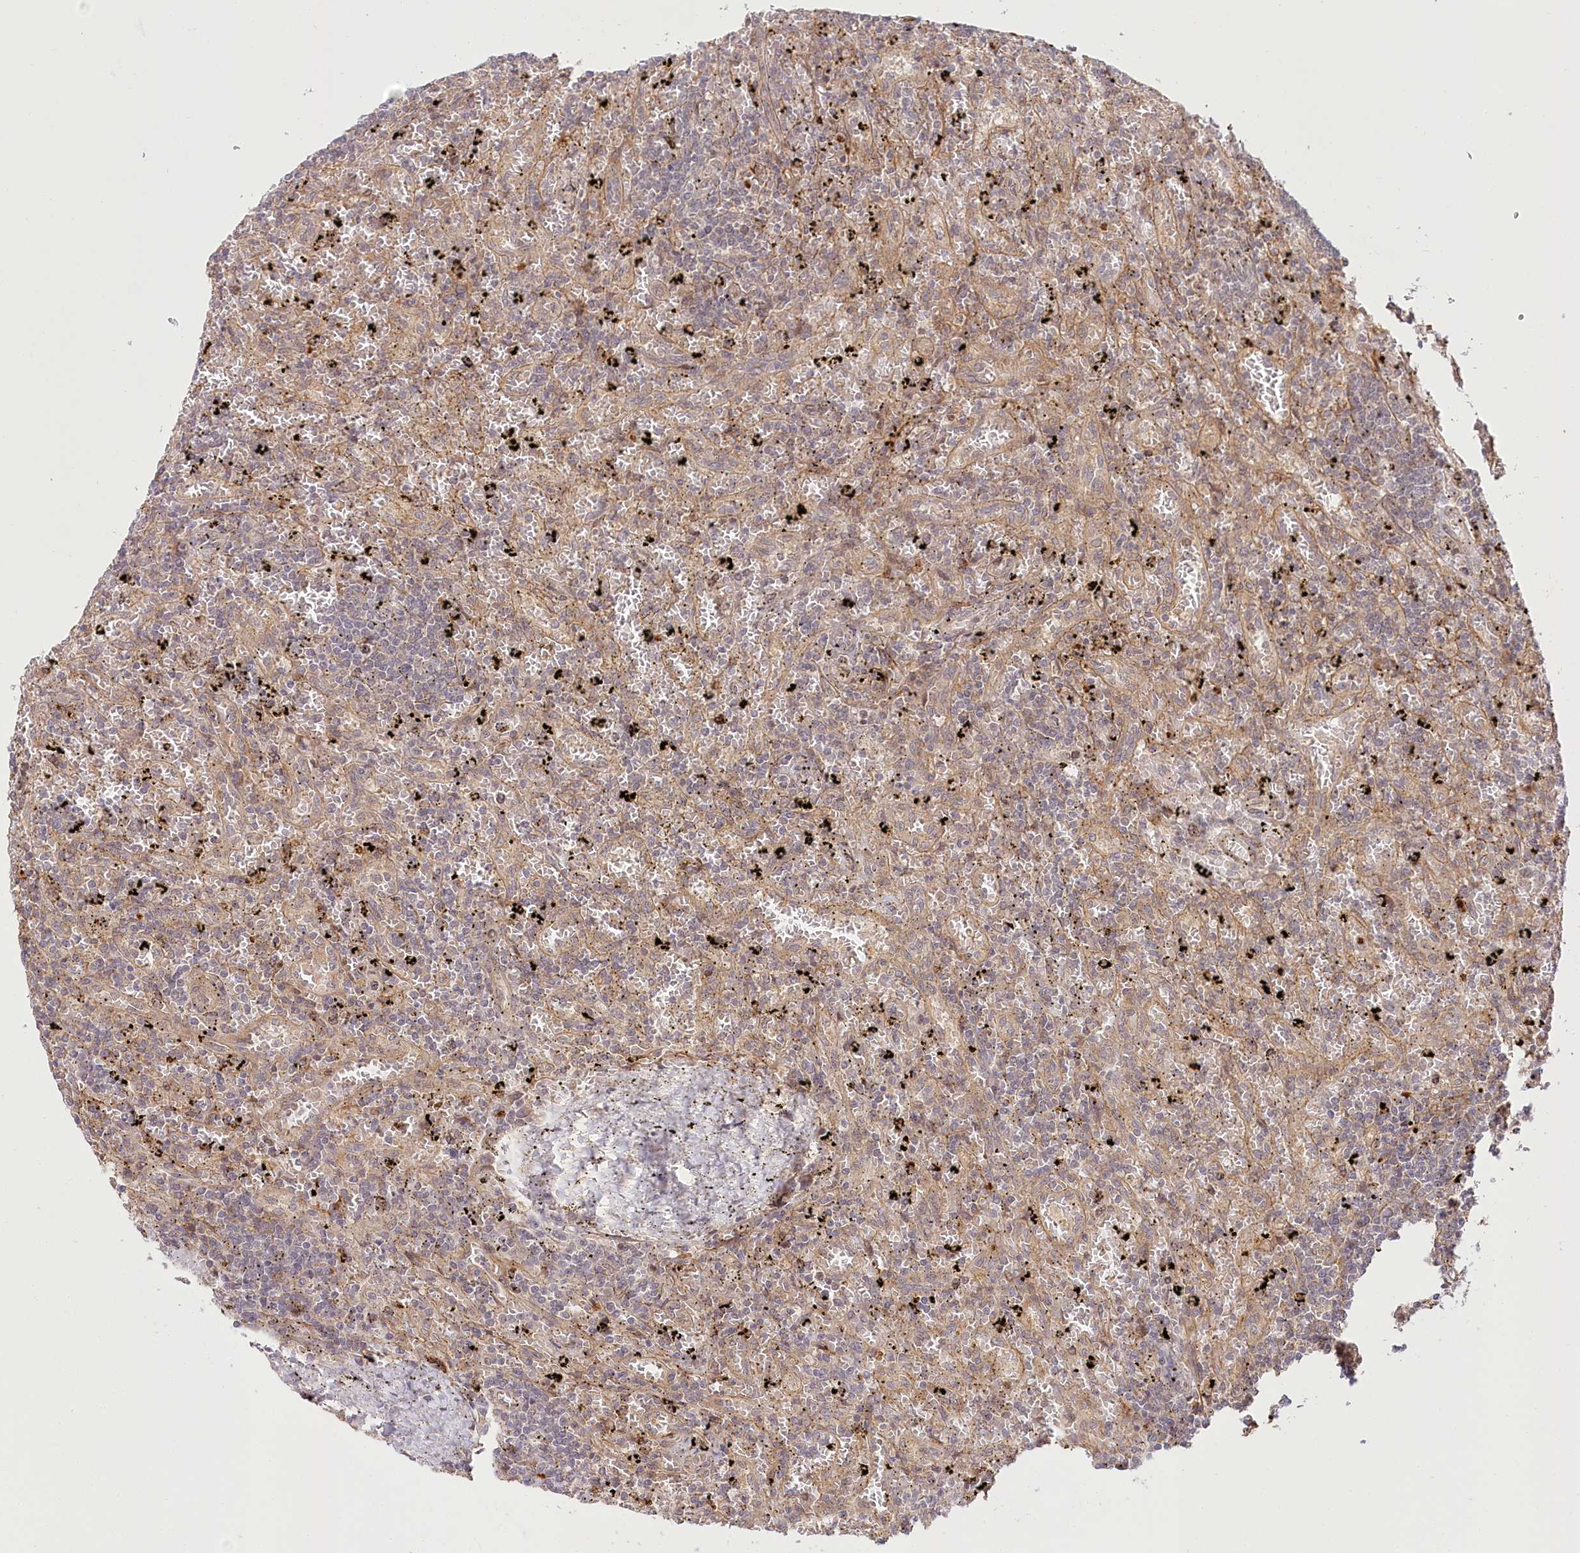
{"staining": {"intensity": "negative", "quantity": "none", "location": "none"}, "tissue": "lymphoma", "cell_type": "Tumor cells", "image_type": "cancer", "snomed": [{"axis": "morphology", "description": "Malignant lymphoma, non-Hodgkin's type, Low grade"}, {"axis": "topography", "description": "Spleen"}], "caption": "The micrograph shows no staining of tumor cells in low-grade malignant lymphoma, non-Hodgkin's type.", "gene": "CEP70", "patient": {"sex": "male", "age": 76}}